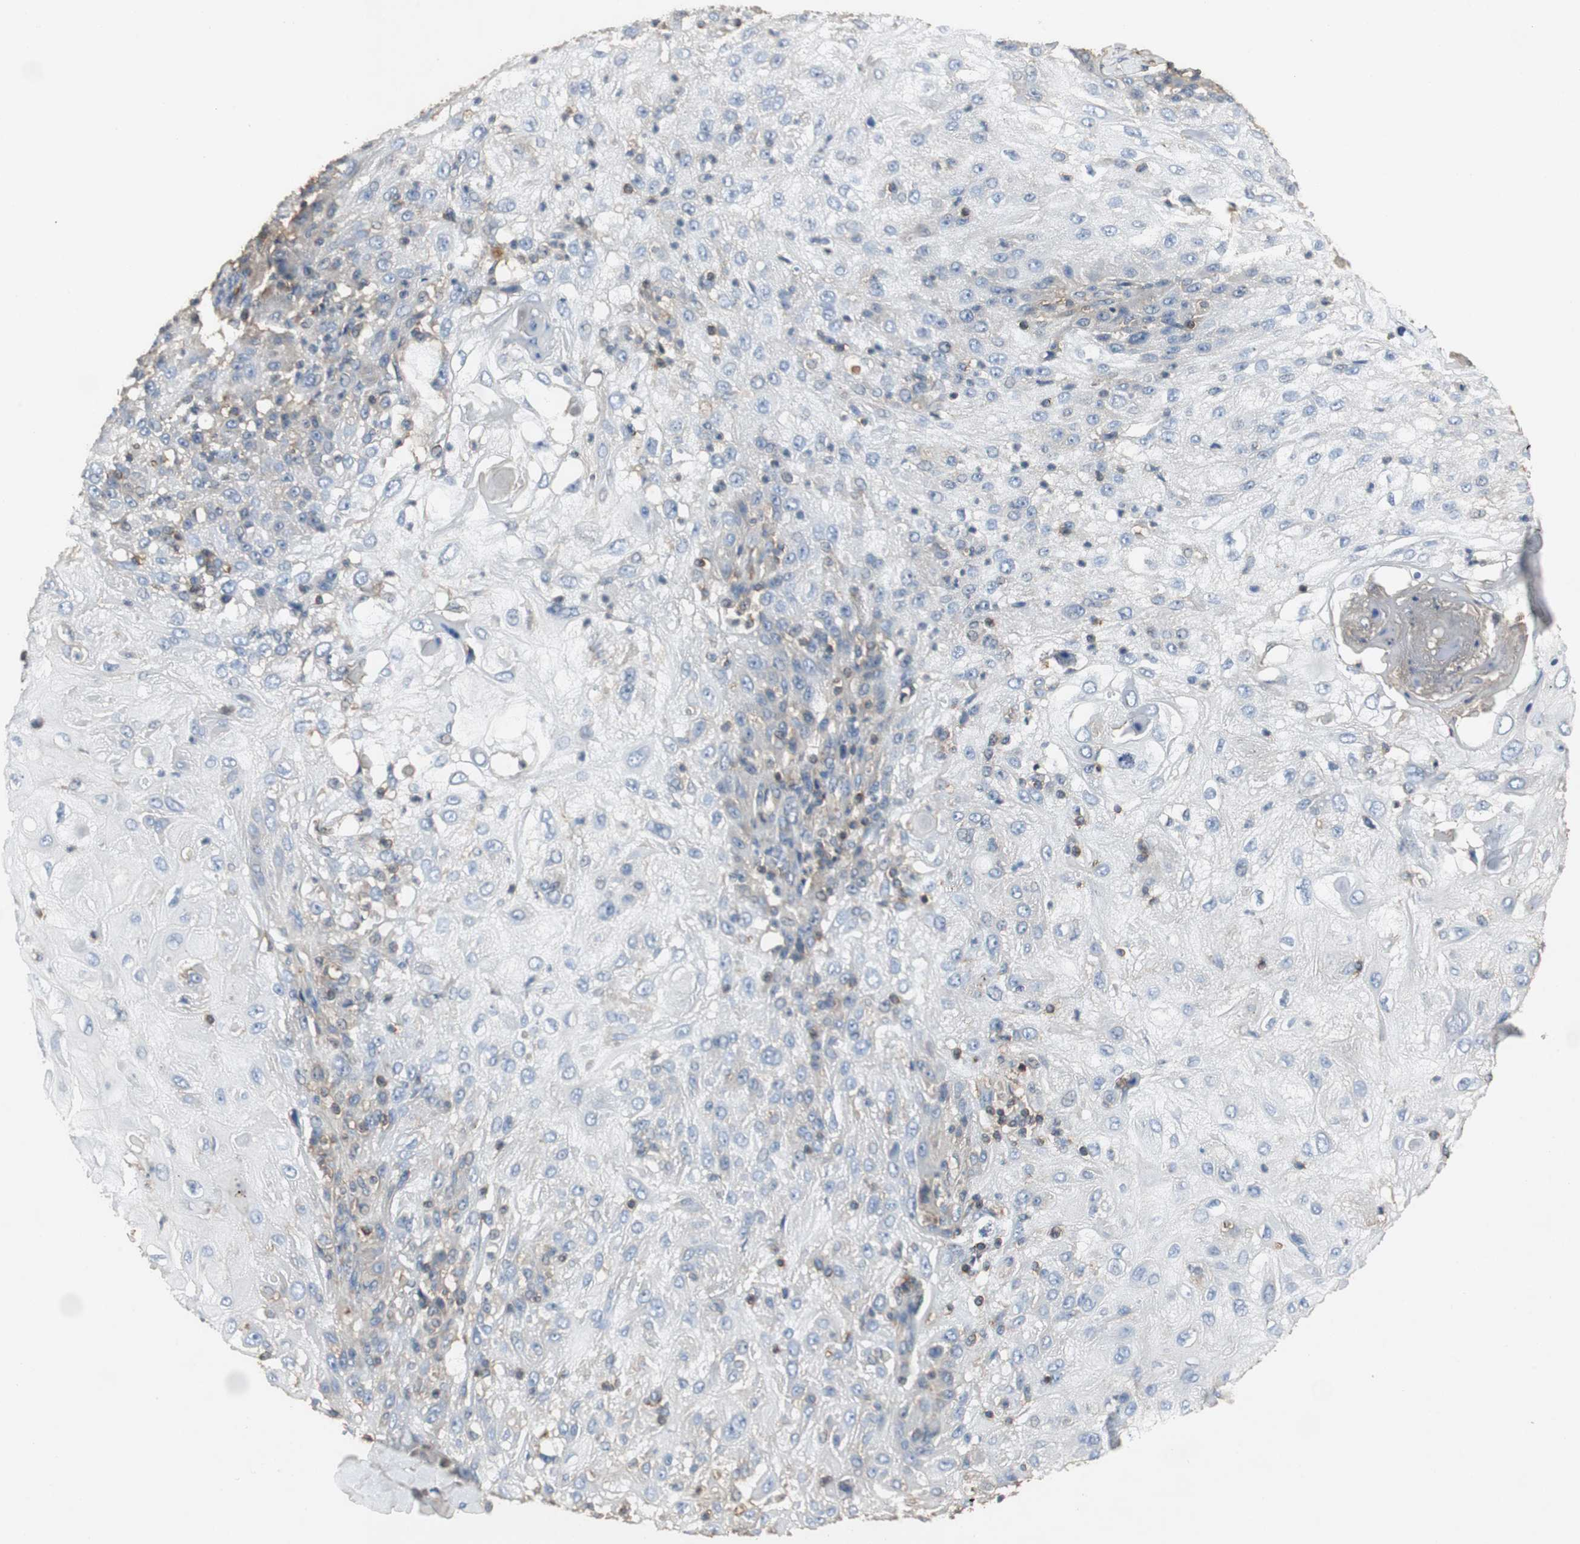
{"staining": {"intensity": "weak", "quantity": "<25%", "location": "cytoplasmic/membranous"}, "tissue": "skin cancer", "cell_type": "Tumor cells", "image_type": "cancer", "snomed": [{"axis": "morphology", "description": "Normal tissue, NOS"}, {"axis": "morphology", "description": "Squamous cell carcinoma, NOS"}, {"axis": "topography", "description": "Skin"}], "caption": "Tumor cells are negative for protein expression in human squamous cell carcinoma (skin).", "gene": "TNFRSF14", "patient": {"sex": "female", "age": 83}}